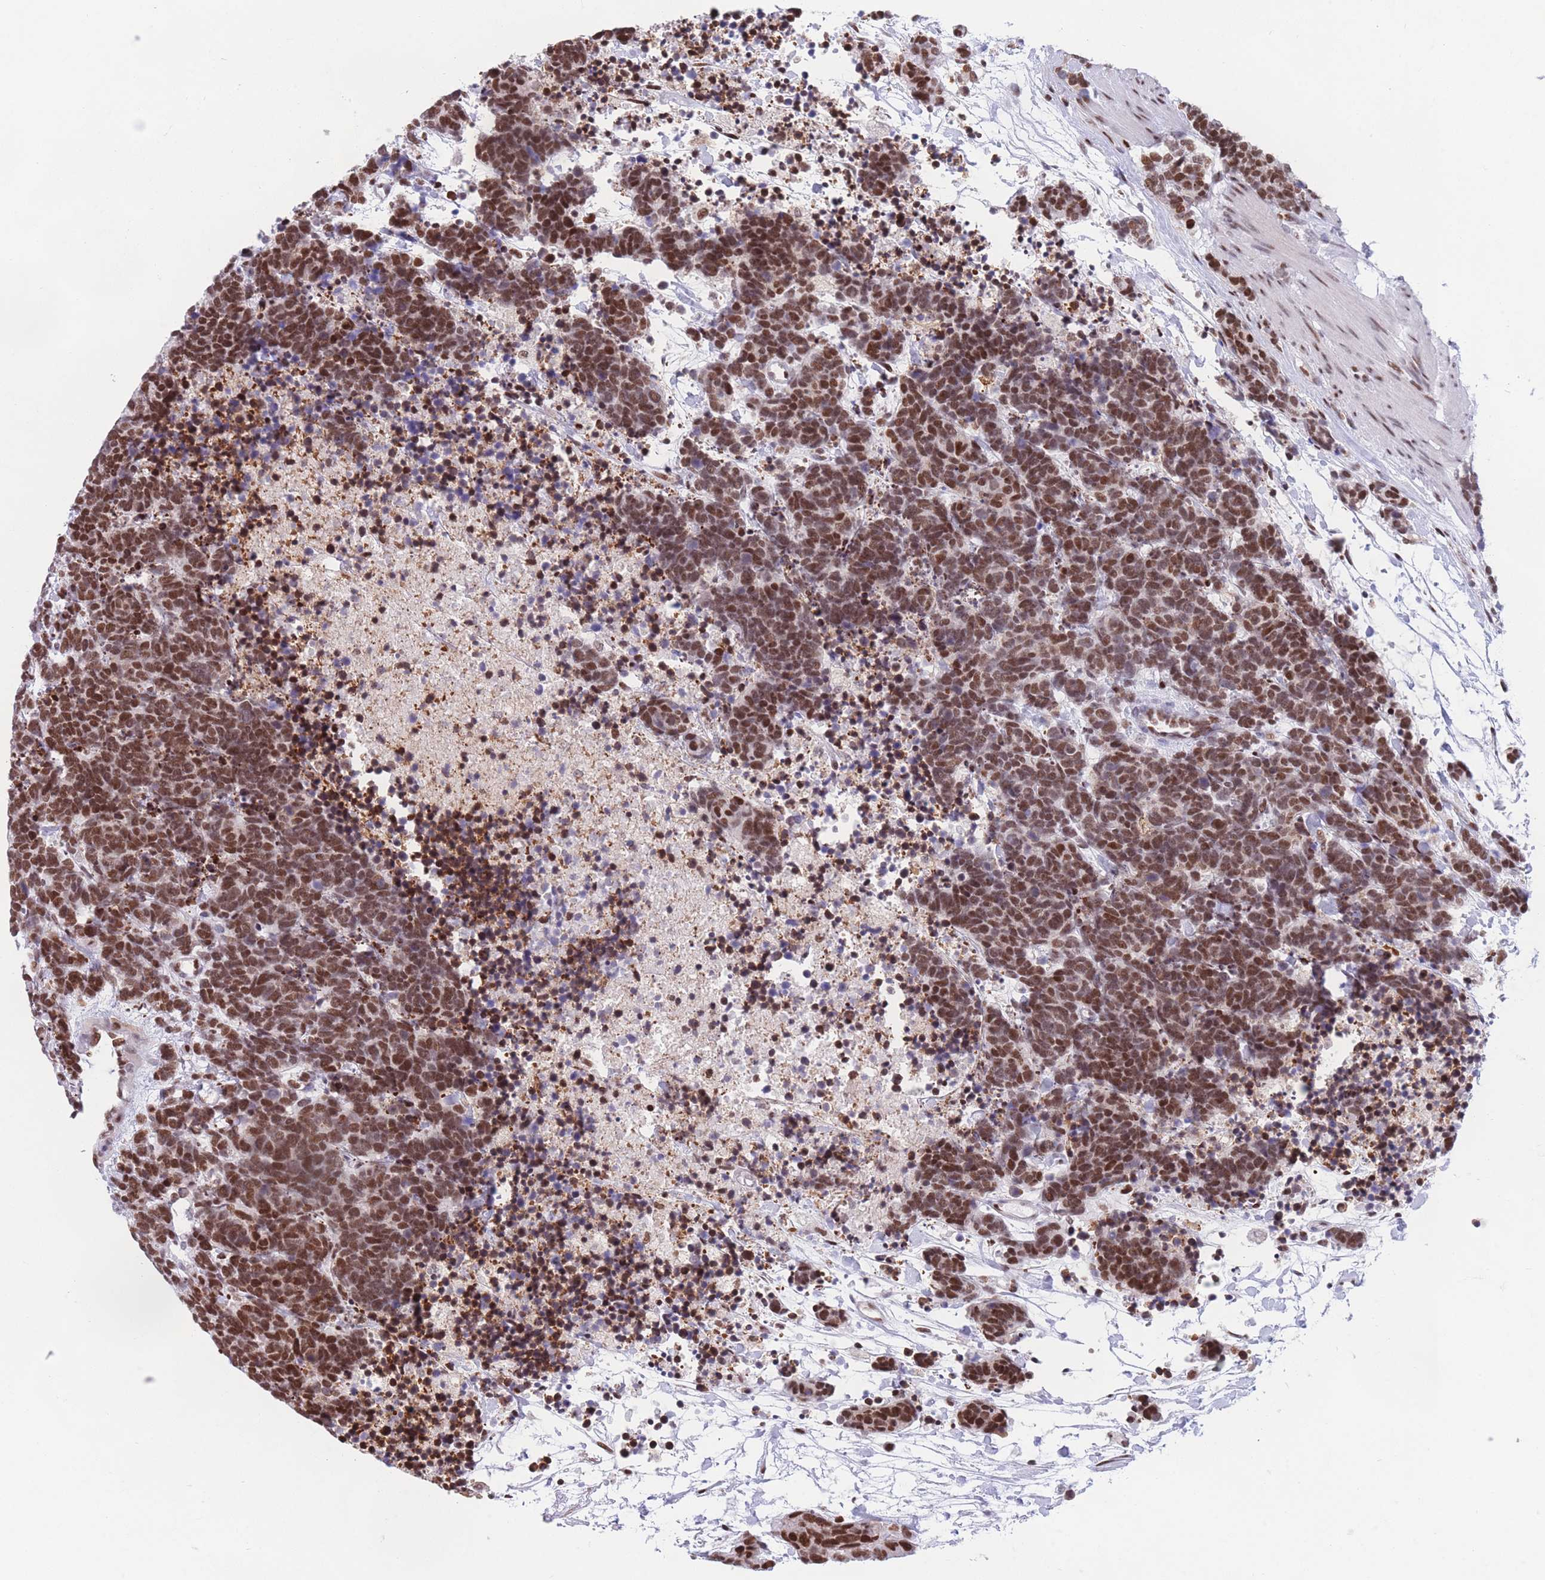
{"staining": {"intensity": "strong", "quantity": ">75%", "location": "nuclear"}, "tissue": "carcinoid", "cell_type": "Tumor cells", "image_type": "cancer", "snomed": [{"axis": "morphology", "description": "Carcinoma, NOS"}, {"axis": "morphology", "description": "Carcinoid, malignant, NOS"}, {"axis": "topography", "description": "Prostate"}], "caption": "An immunohistochemistry (IHC) image of neoplastic tissue is shown. Protein staining in brown shows strong nuclear positivity in carcinoid within tumor cells. (Stains: DAB in brown, nuclei in blue, Microscopy: brightfield microscopy at high magnification).", "gene": "DNAJC3", "patient": {"sex": "male", "age": 57}}